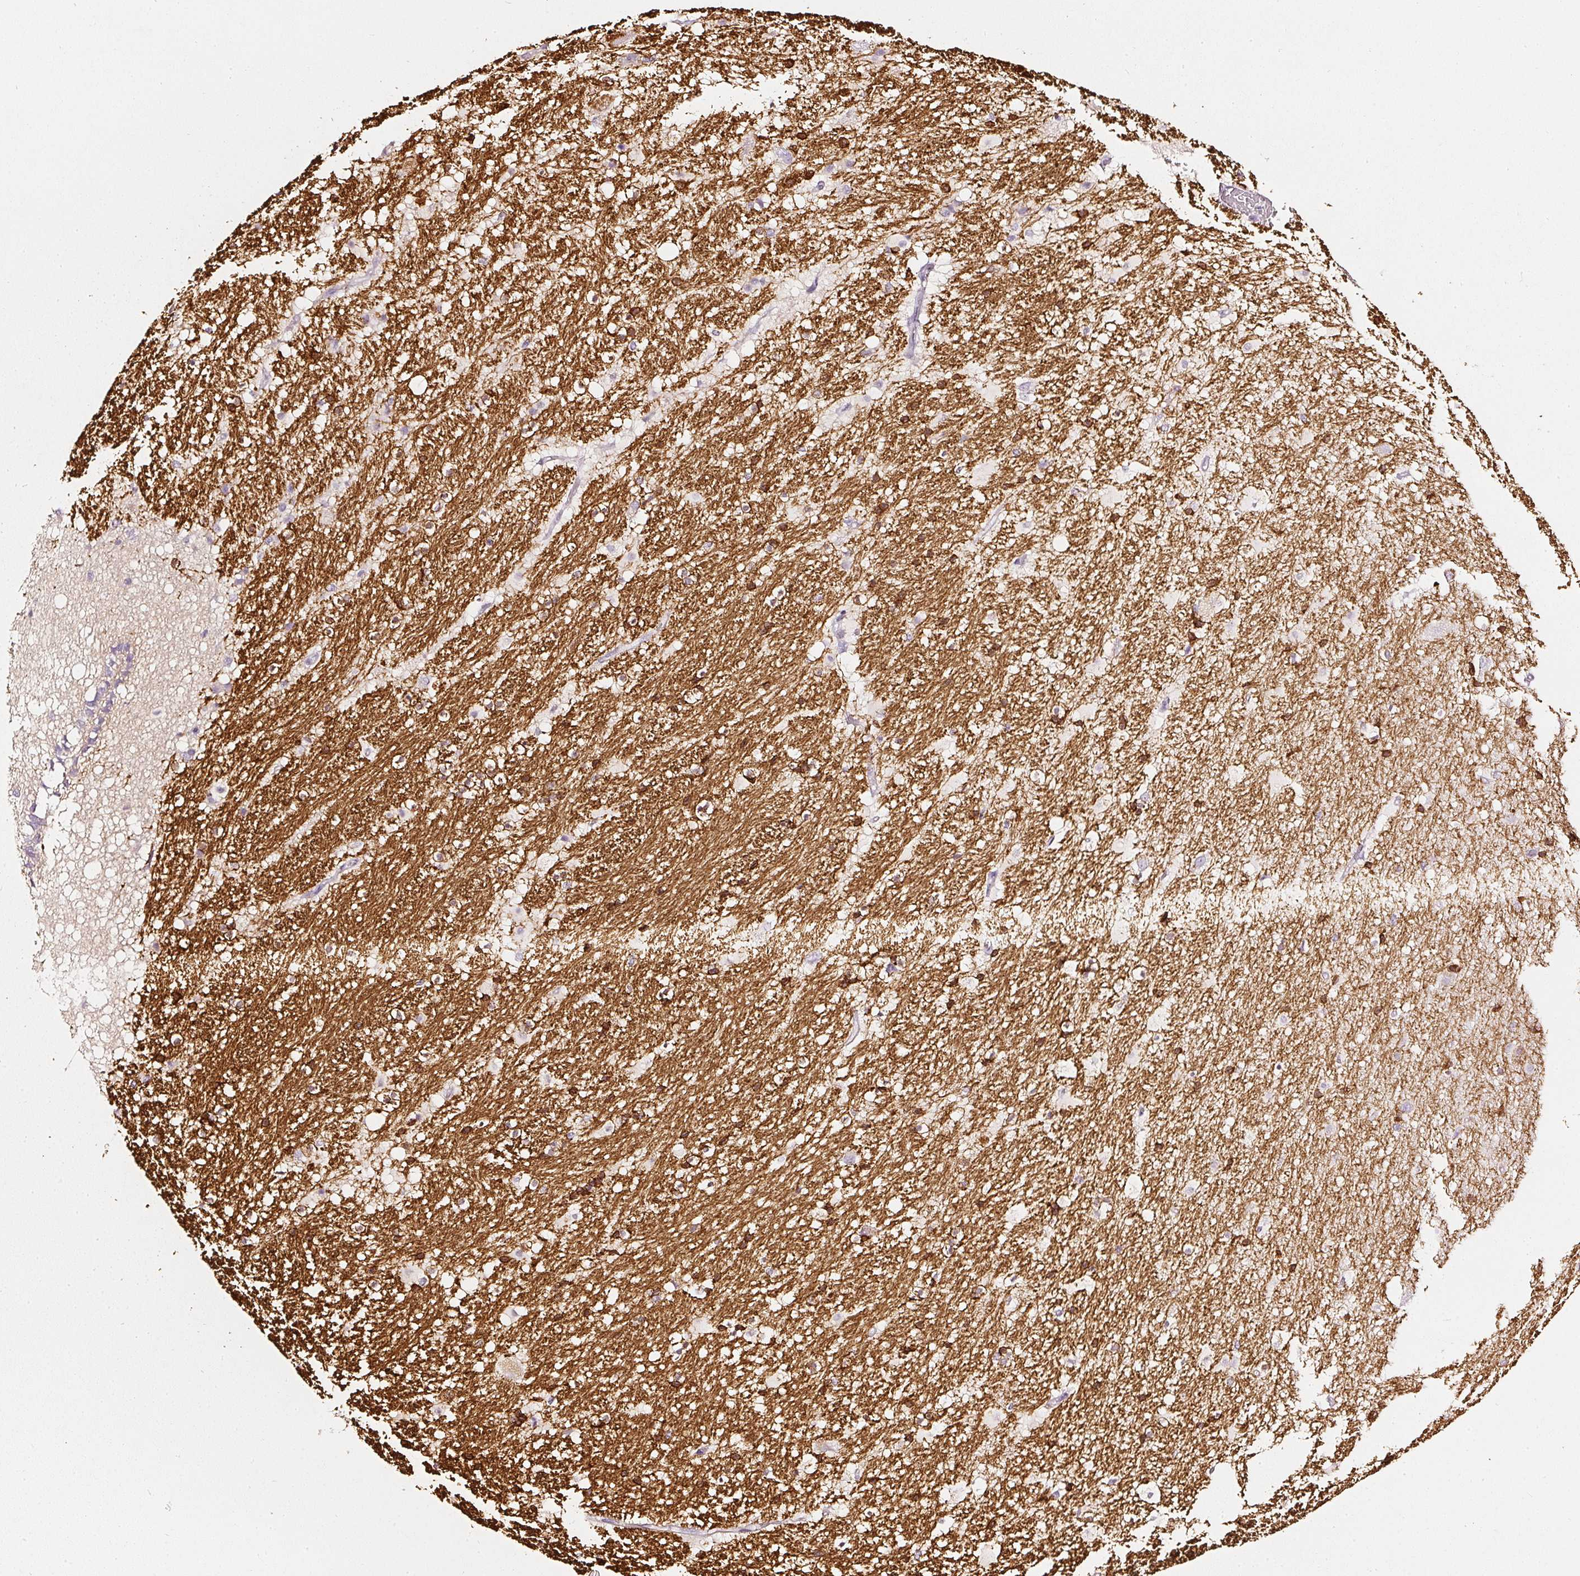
{"staining": {"intensity": "strong", "quantity": "<25%", "location": "cytoplasmic/membranous"}, "tissue": "hippocampus", "cell_type": "Glial cells", "image_type": "normal", "snomed": [{"axis": "morphology", "description": "Normal tissue, NOS"}, {"axis": "topography", "description": "Hippocampus"}], "caption": "Strong cytoplasmic/membranous positivity for a protein is seen in approximately <25% of glial cells of normal hippocampus using IHC.", "gene": "CNP", "patient": {"sex": "male", "age": 37}}